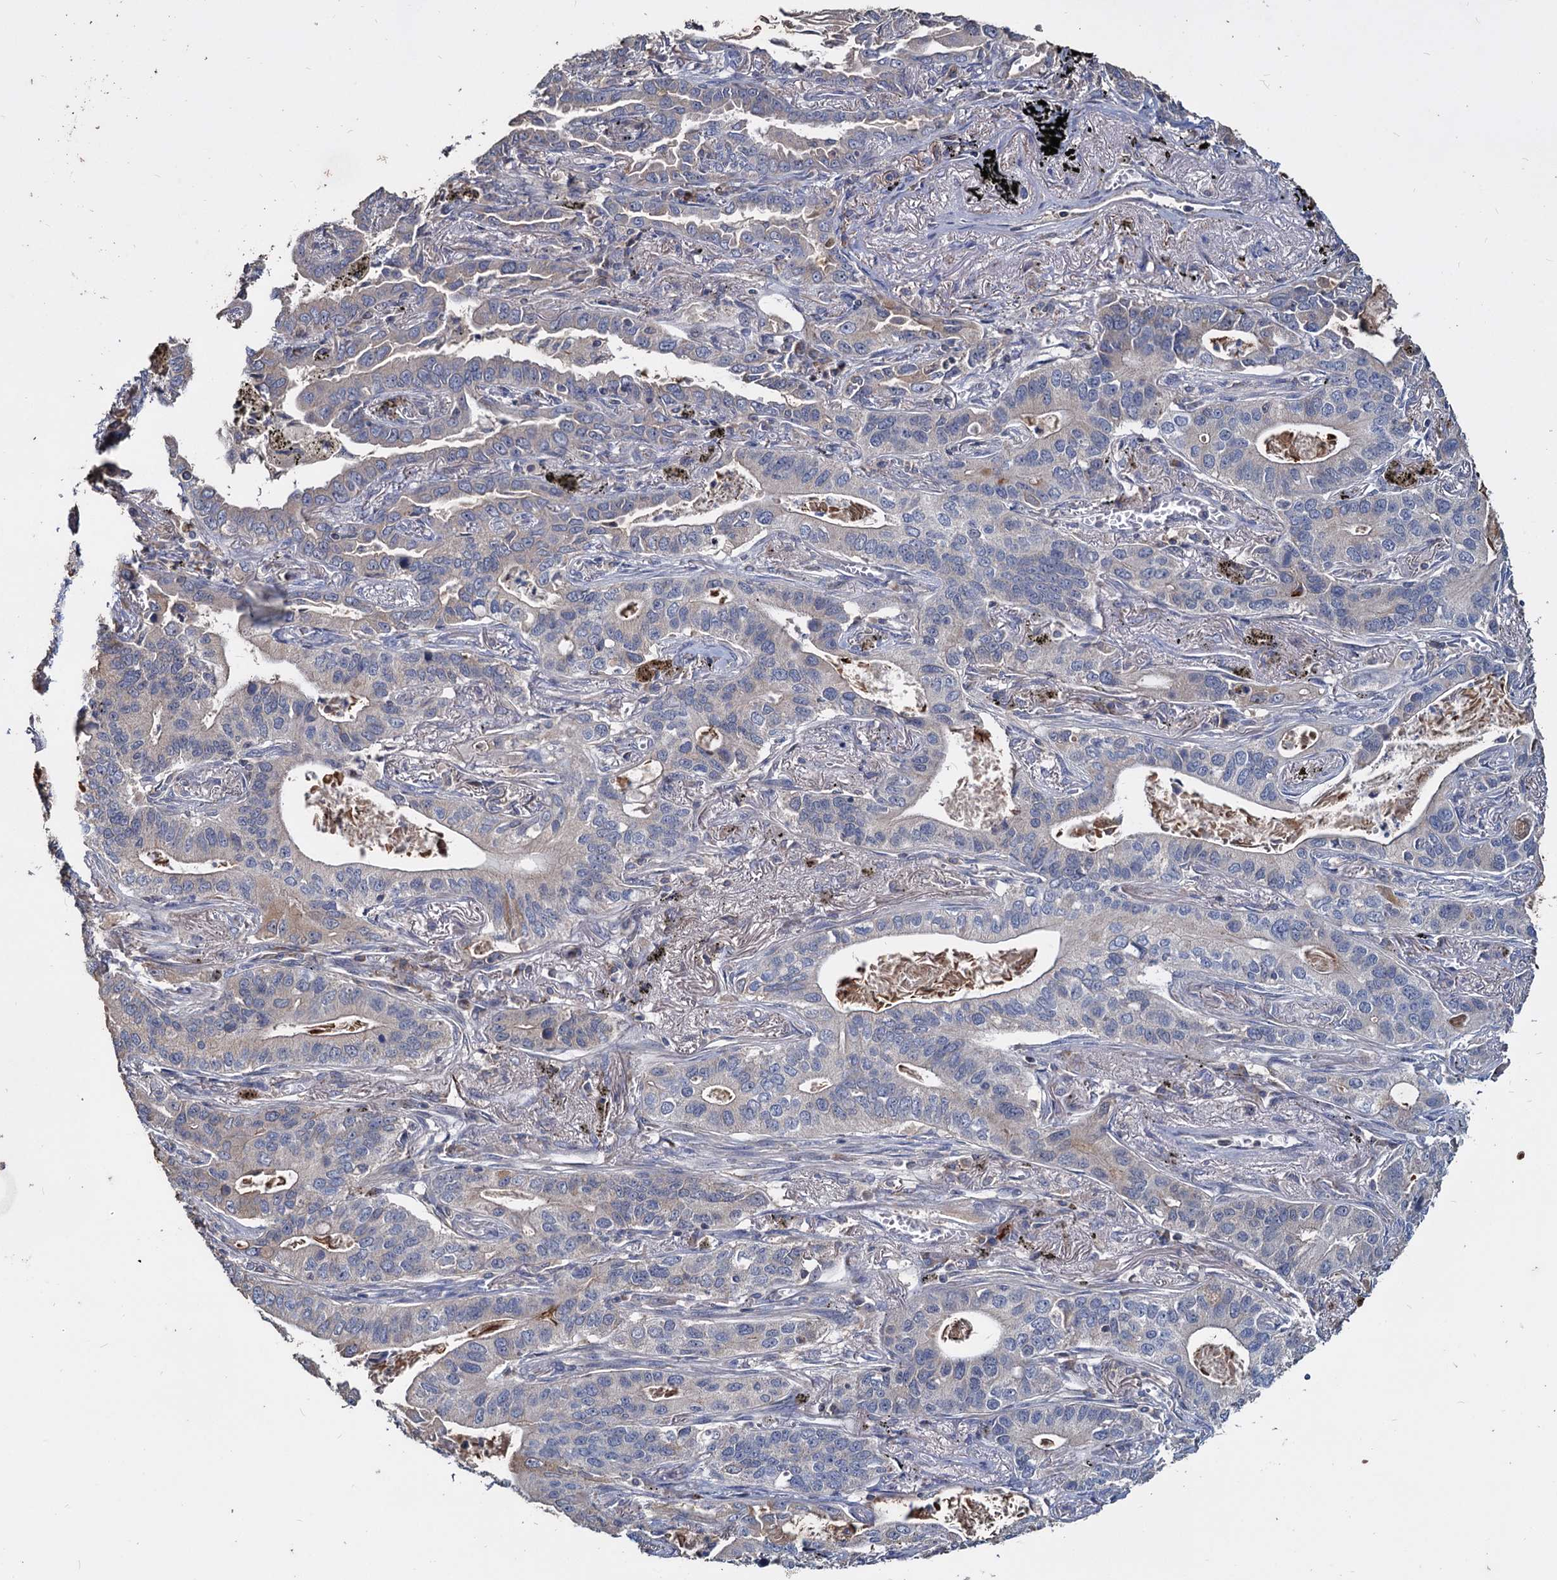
{"staining": {"intensity": "negative", "quantity": "none", "location": "none"}, "tissue": "lung cancer", "cell_type": "Tumor cells", "image_type": "cancer", "snomed": [{"axis": "morphology", "description": "Adenocarcinoma, NOS"}, {"axis": "topography", "description": "Lung"}], "caption": "IHC of human lung adenocarcinoma demonstrates no positivity in tumor cells.", "gene": "DEPDC4", "patient": {"sex": "male", "age": 67}}